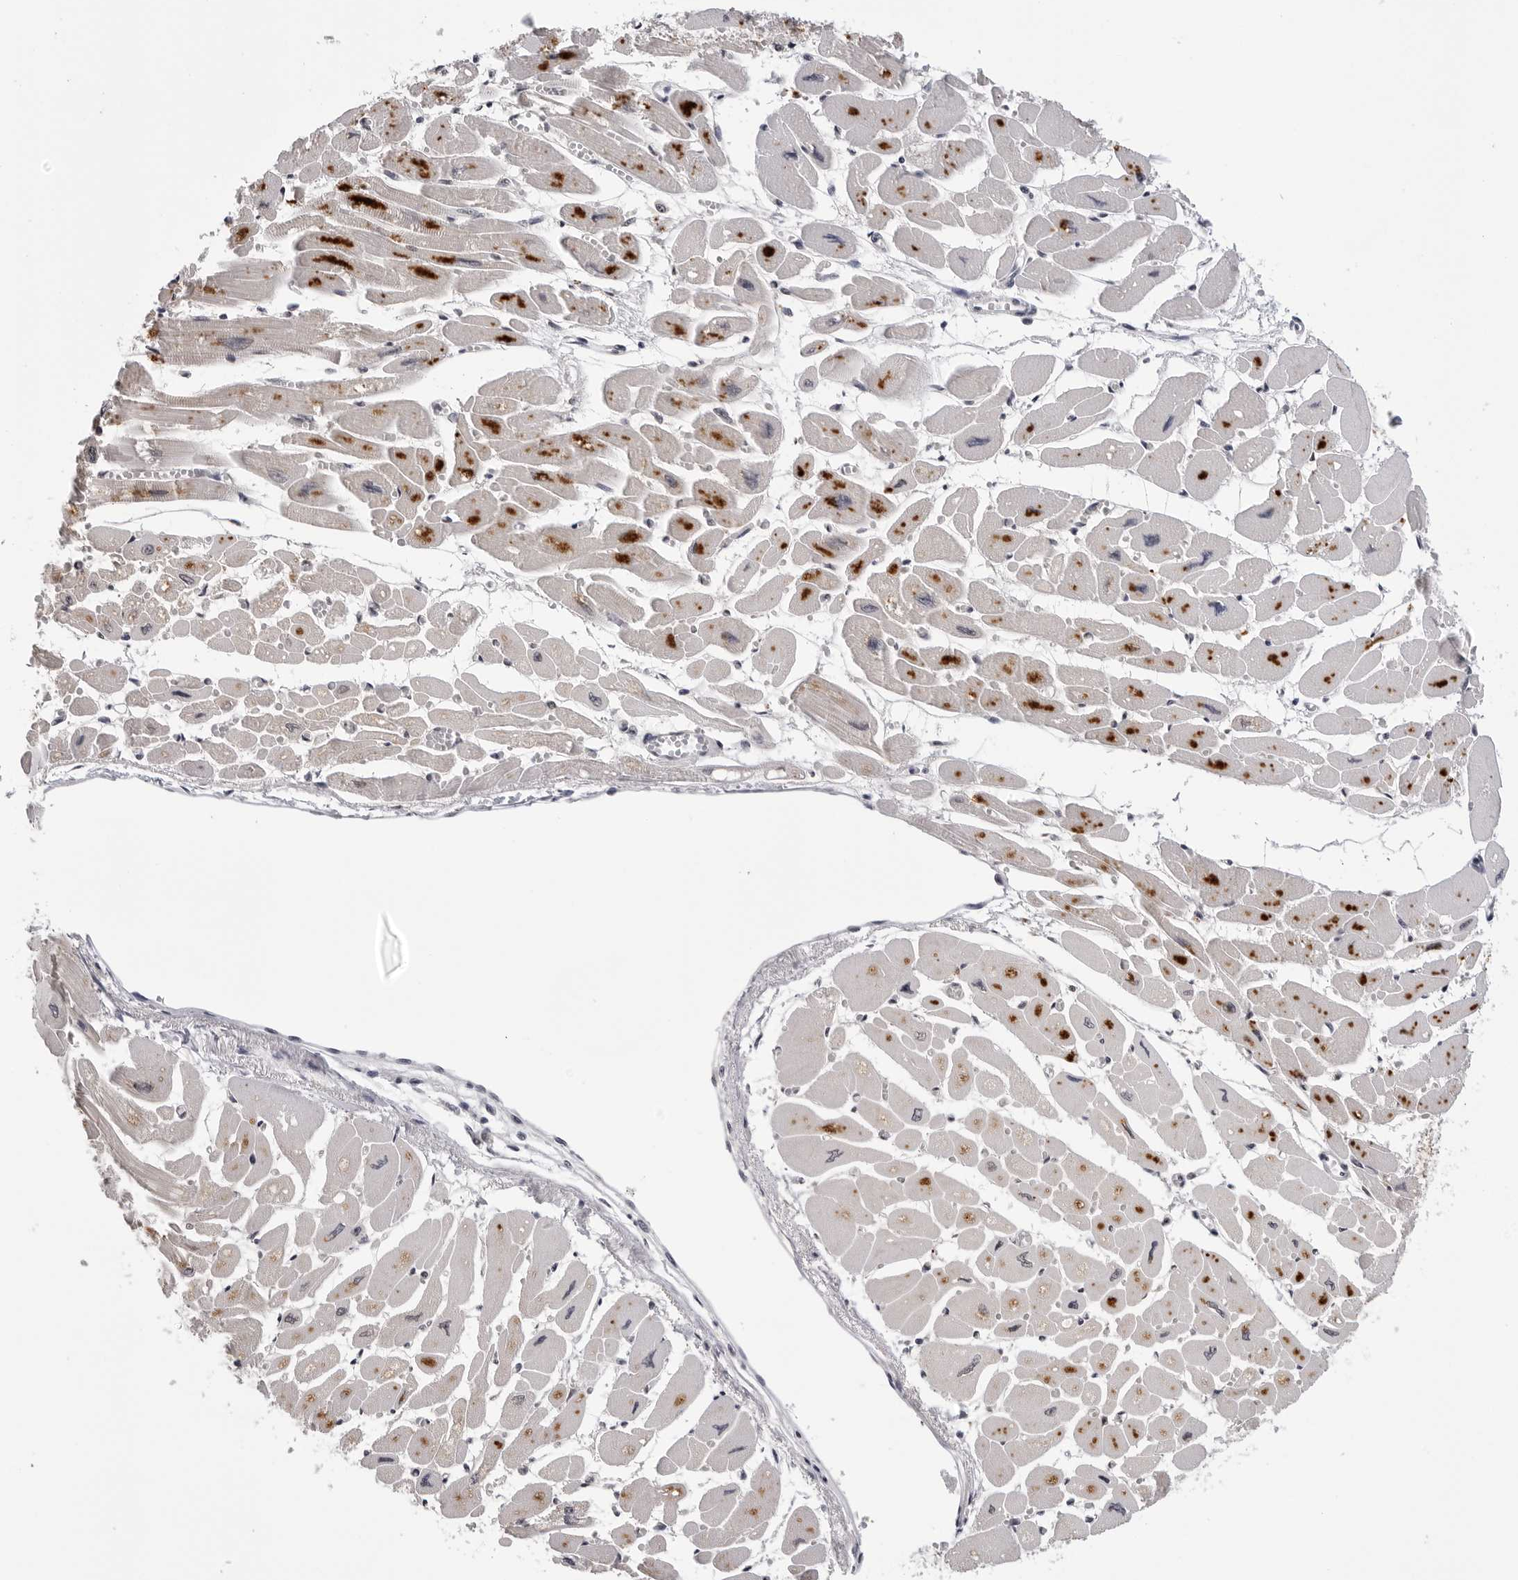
{"staining": {"intensity": "strong", "quantity": "25%-75%", "location": "cytoplasmic/membranous"}, "tissue": "heart muscle", "cell_type": "Cardiomyocytes", "image_type": "normal", "snomed": [{"axis": "morphology", "description": "Normal tissue, NOS"}, {"axis": "topography", "description": "Heart"}], "caption": "Immunohistochemical staining of benign human heart muscle exhibits high levels of strong cytoplasmic/membranous positivity in approximately 25%-75% of cardiomyocytes.", "gene": "CDK20", "patient": {"sex": "female", "age": 54}}